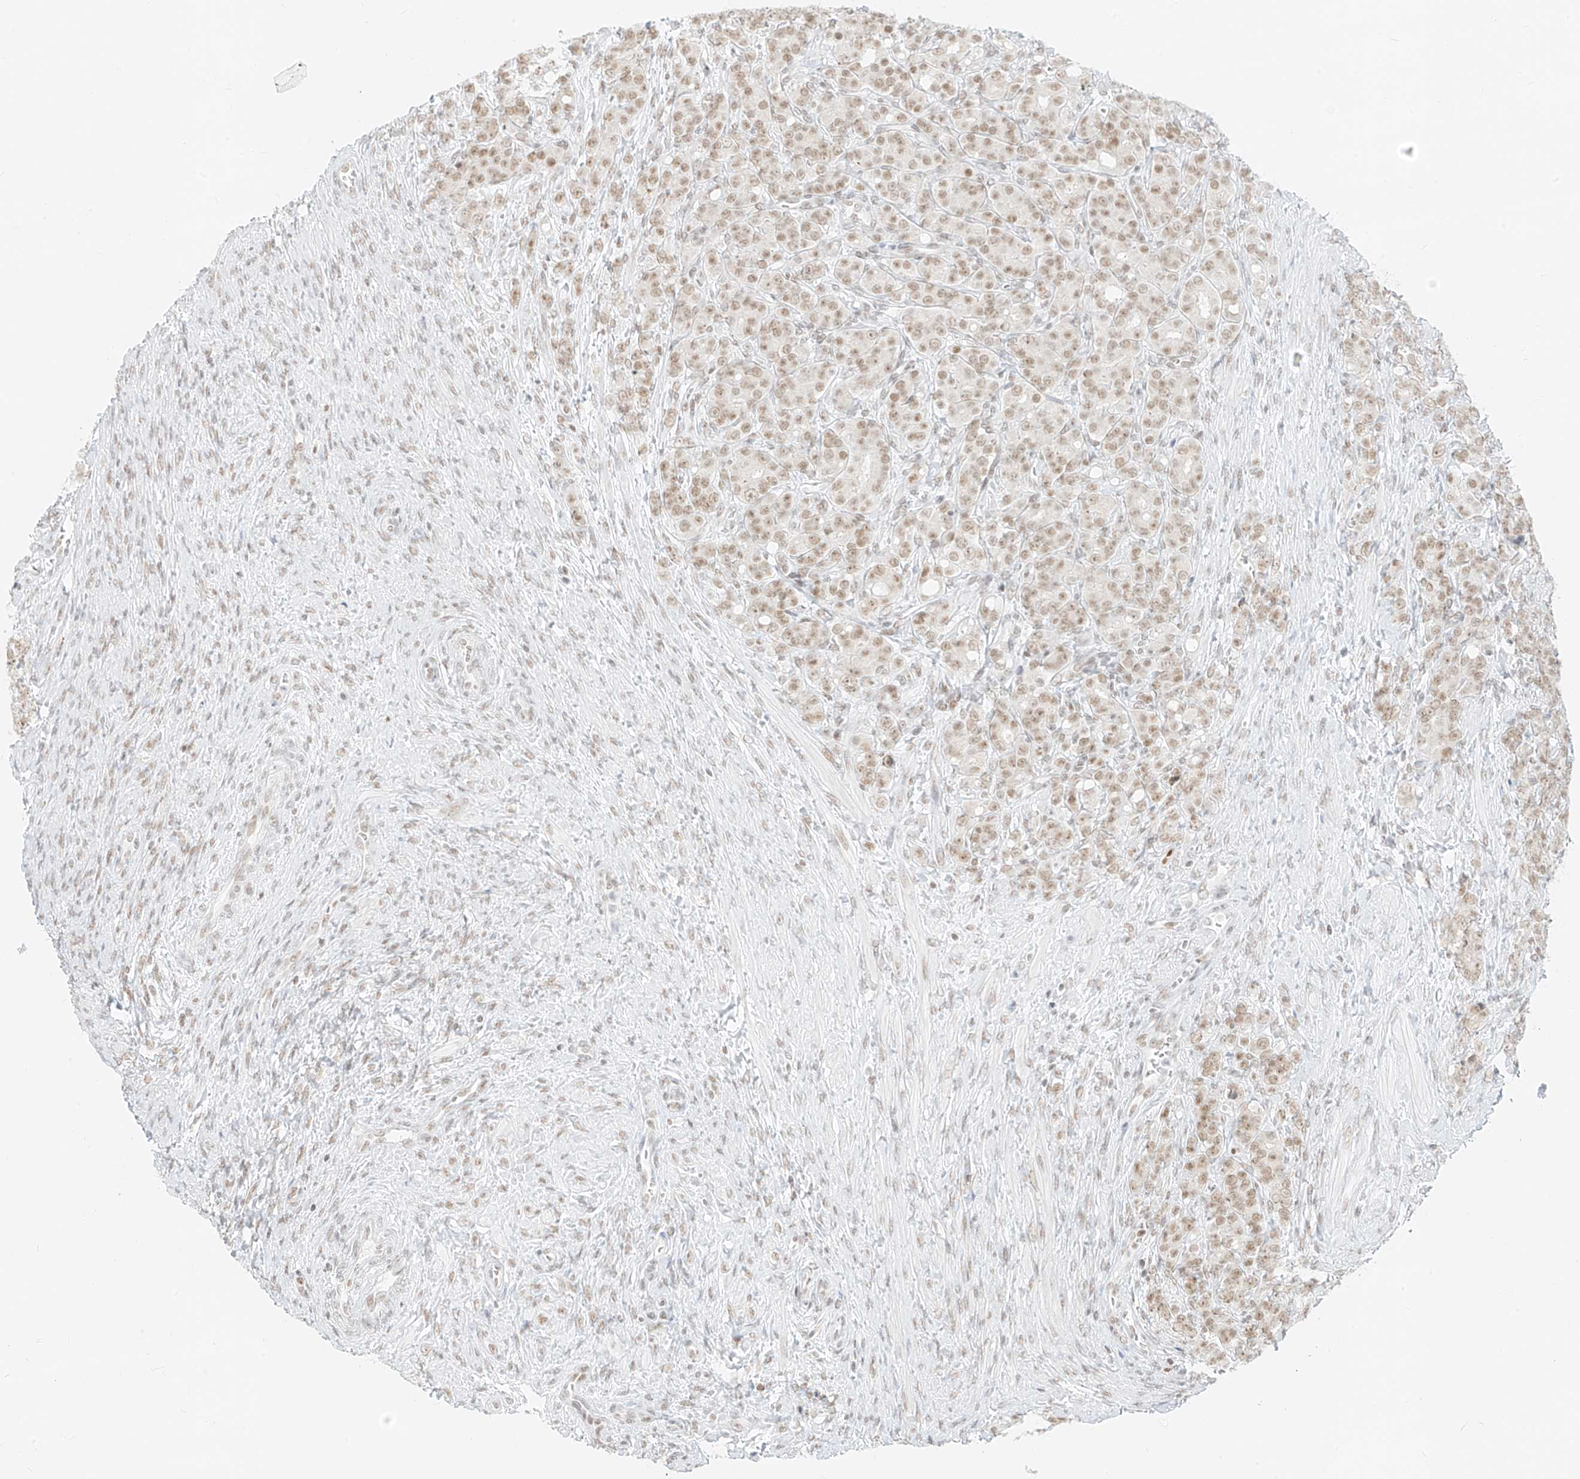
{"staining": {"intensity": "weak", "quantity": ">75%", "location": "nuclear"}, "tissue": "prostate cancer", "cell_type": "Tumor cells", "image_type": "cancer", "snomed": [{"axis": "morphology", "description": "Adenocarcinoma, High grade"}, {"axis": "topography", "description": "Prostate"}], "caption": "Tumor cells display low levels of weak nuclear expression in about >75% of cells in high-grade adenocarcinoma (prostate).", "gene": "SUPT5H", "patient": {"sex": "male", "age": 62}}